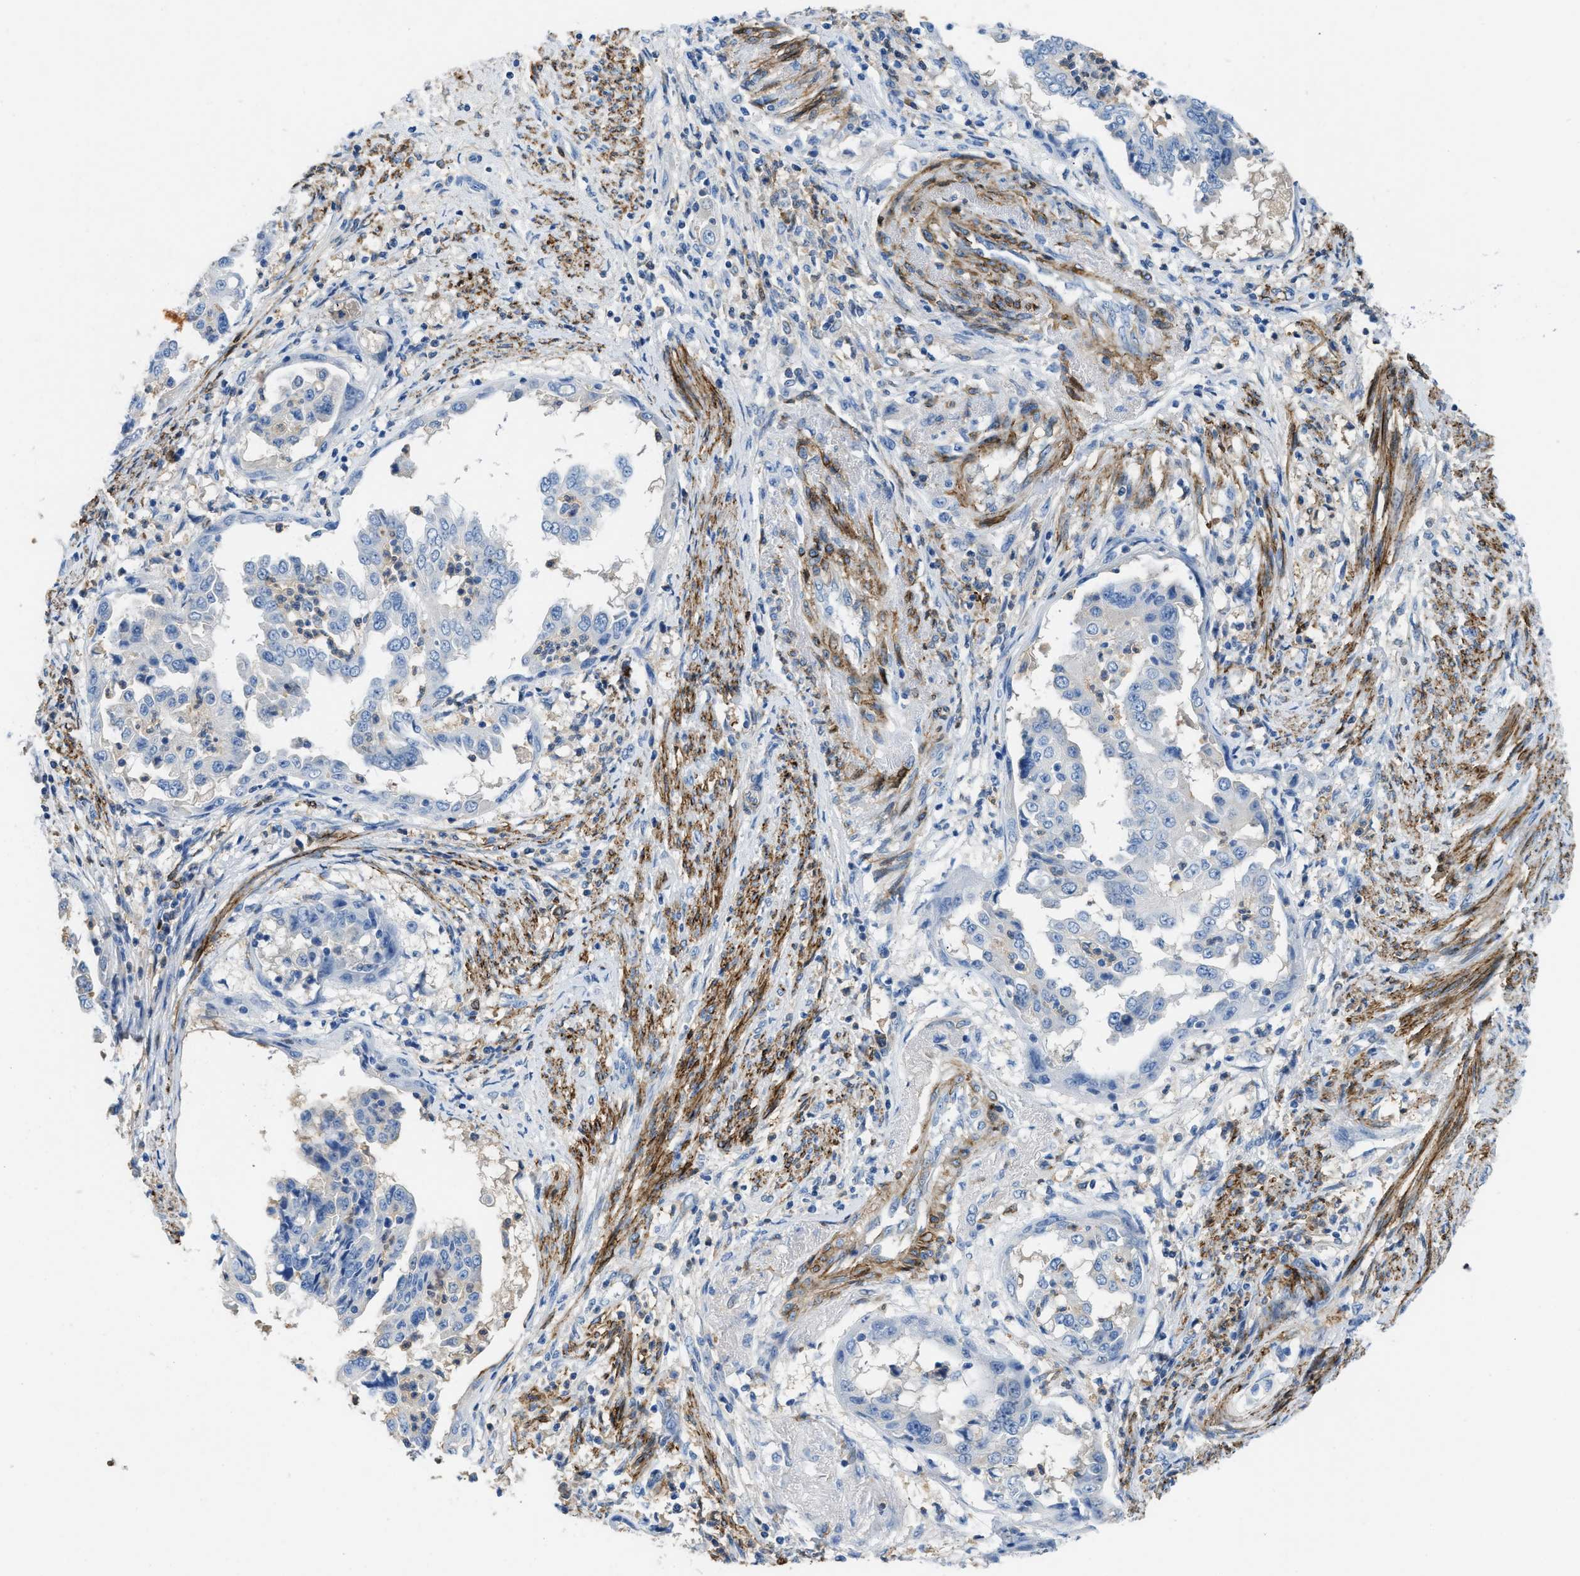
{"staining": {"intensity": "negative", "quantity": "none", "location": "none"}, "tissue": "endometrial cancer", "cell_type": "Tumor cells", "image_type": "cancer", "snomed": [{"axis": "morphology", "description": "Adenocarcinoma, NOS"}, {"axis": "topography", "description": "Endometrium"}], "caption": "High magnification brightfield microscopy of endometrial cancer (adenocarcinoma) stained with DAB (brown) and counterstained with hematoxylin (blue): tumor cells show no significant expression. (DAB IHC visualized using brightfield microscopy, high magnification).", "gene": "SPEG", "patient": {"sex": "female", "age": 85}}